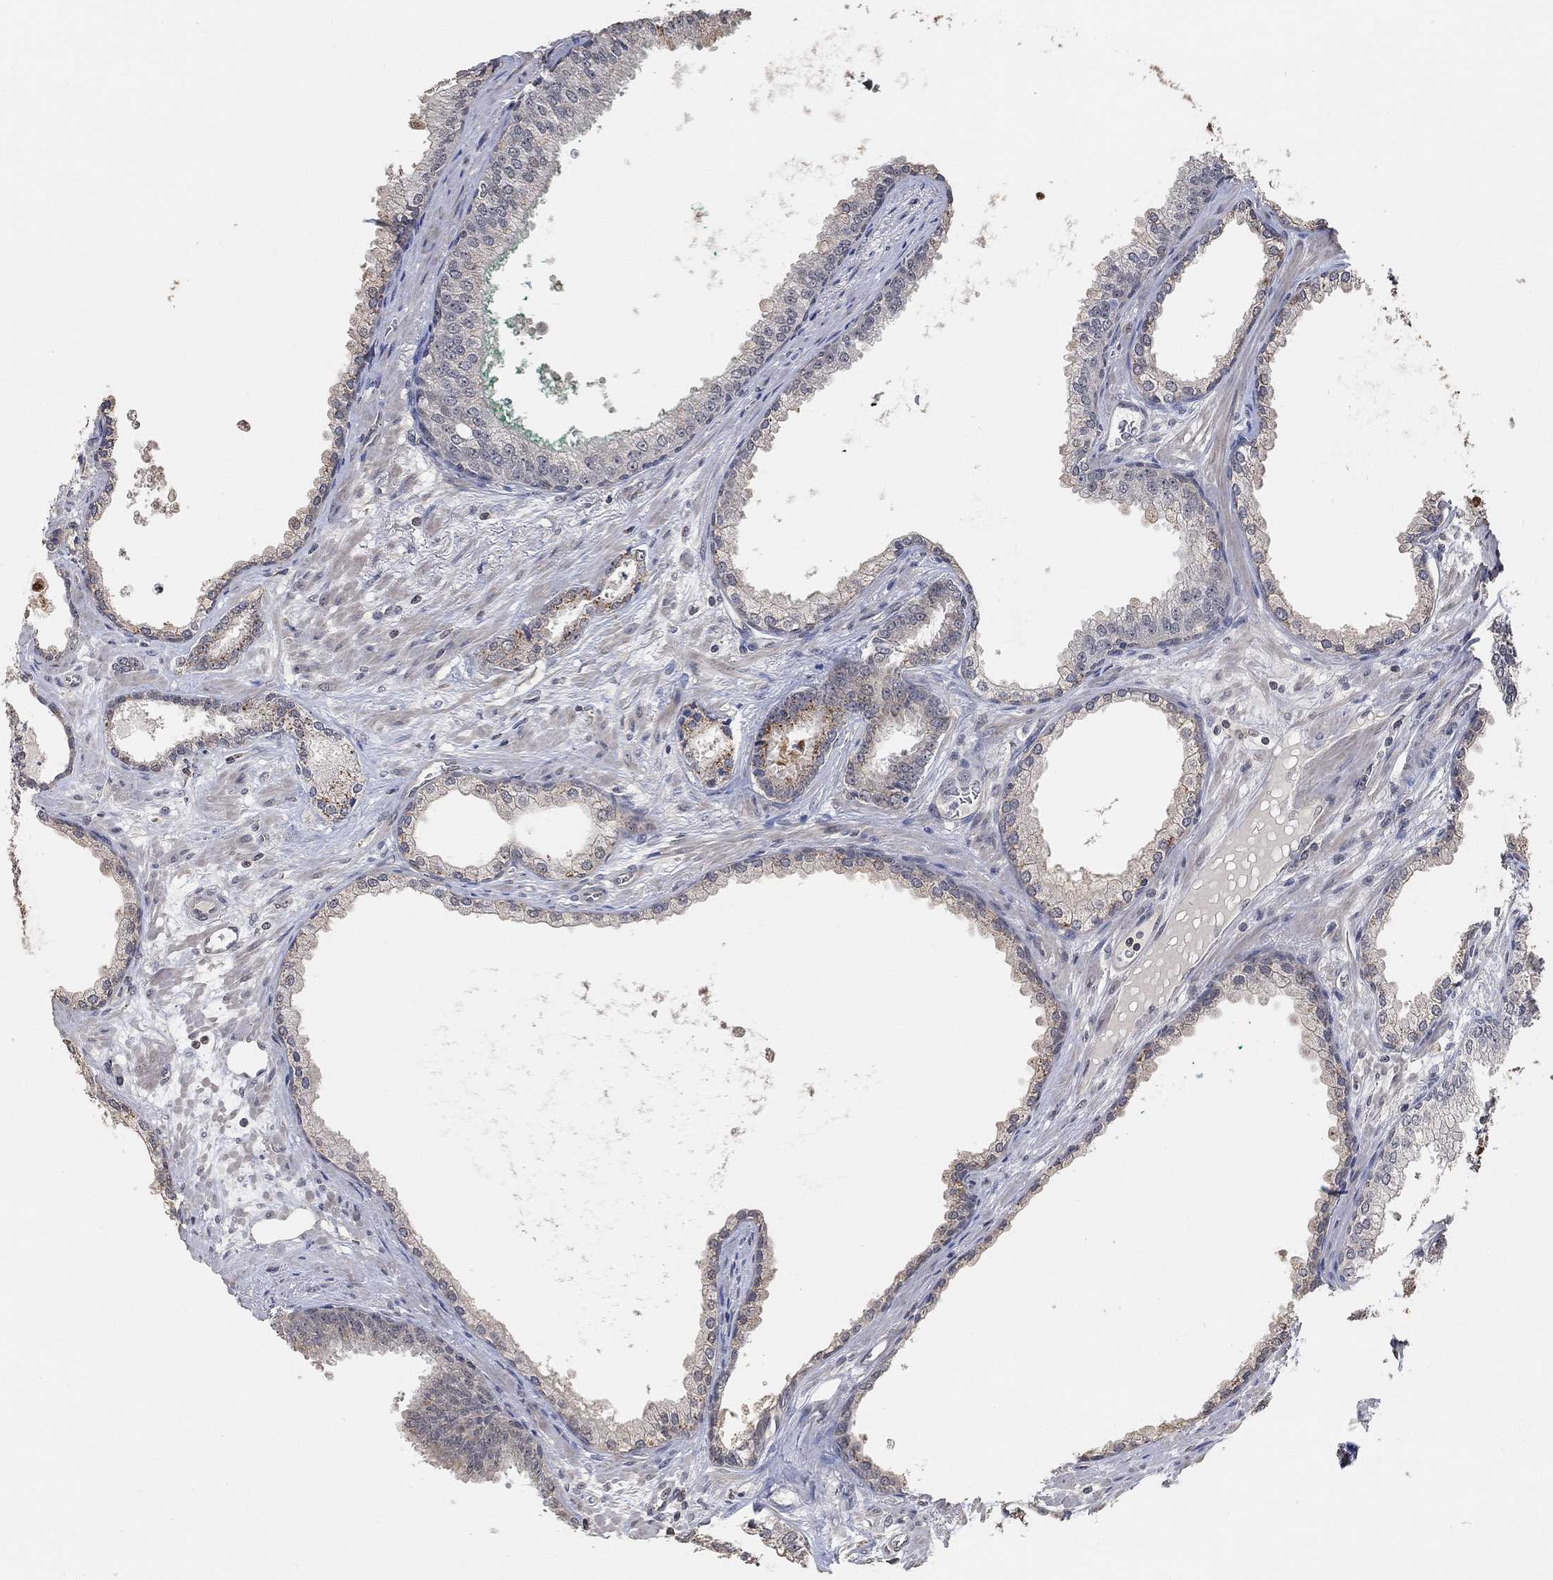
{"staining": {"intensity": "weak", "quantity": "25%-75%", "location": "cytoplasmic/membranous"}, "tissue": "prostate cancer", "cell_type": "Tumor cells", "image_type": "cancer", "snomed": [{"axis": "morphology", "description": "Adenocarcinoma, NOS"}, {"axis": "topography", "description": "Prostate"}], "caption": "Tumor cells demonstrate weak cytoplasmic/membranous staining in about 25%-75% of cells in prostate cancer.", "gene": "UNC5B", "patient": {"sex": "male", "age": 67}}